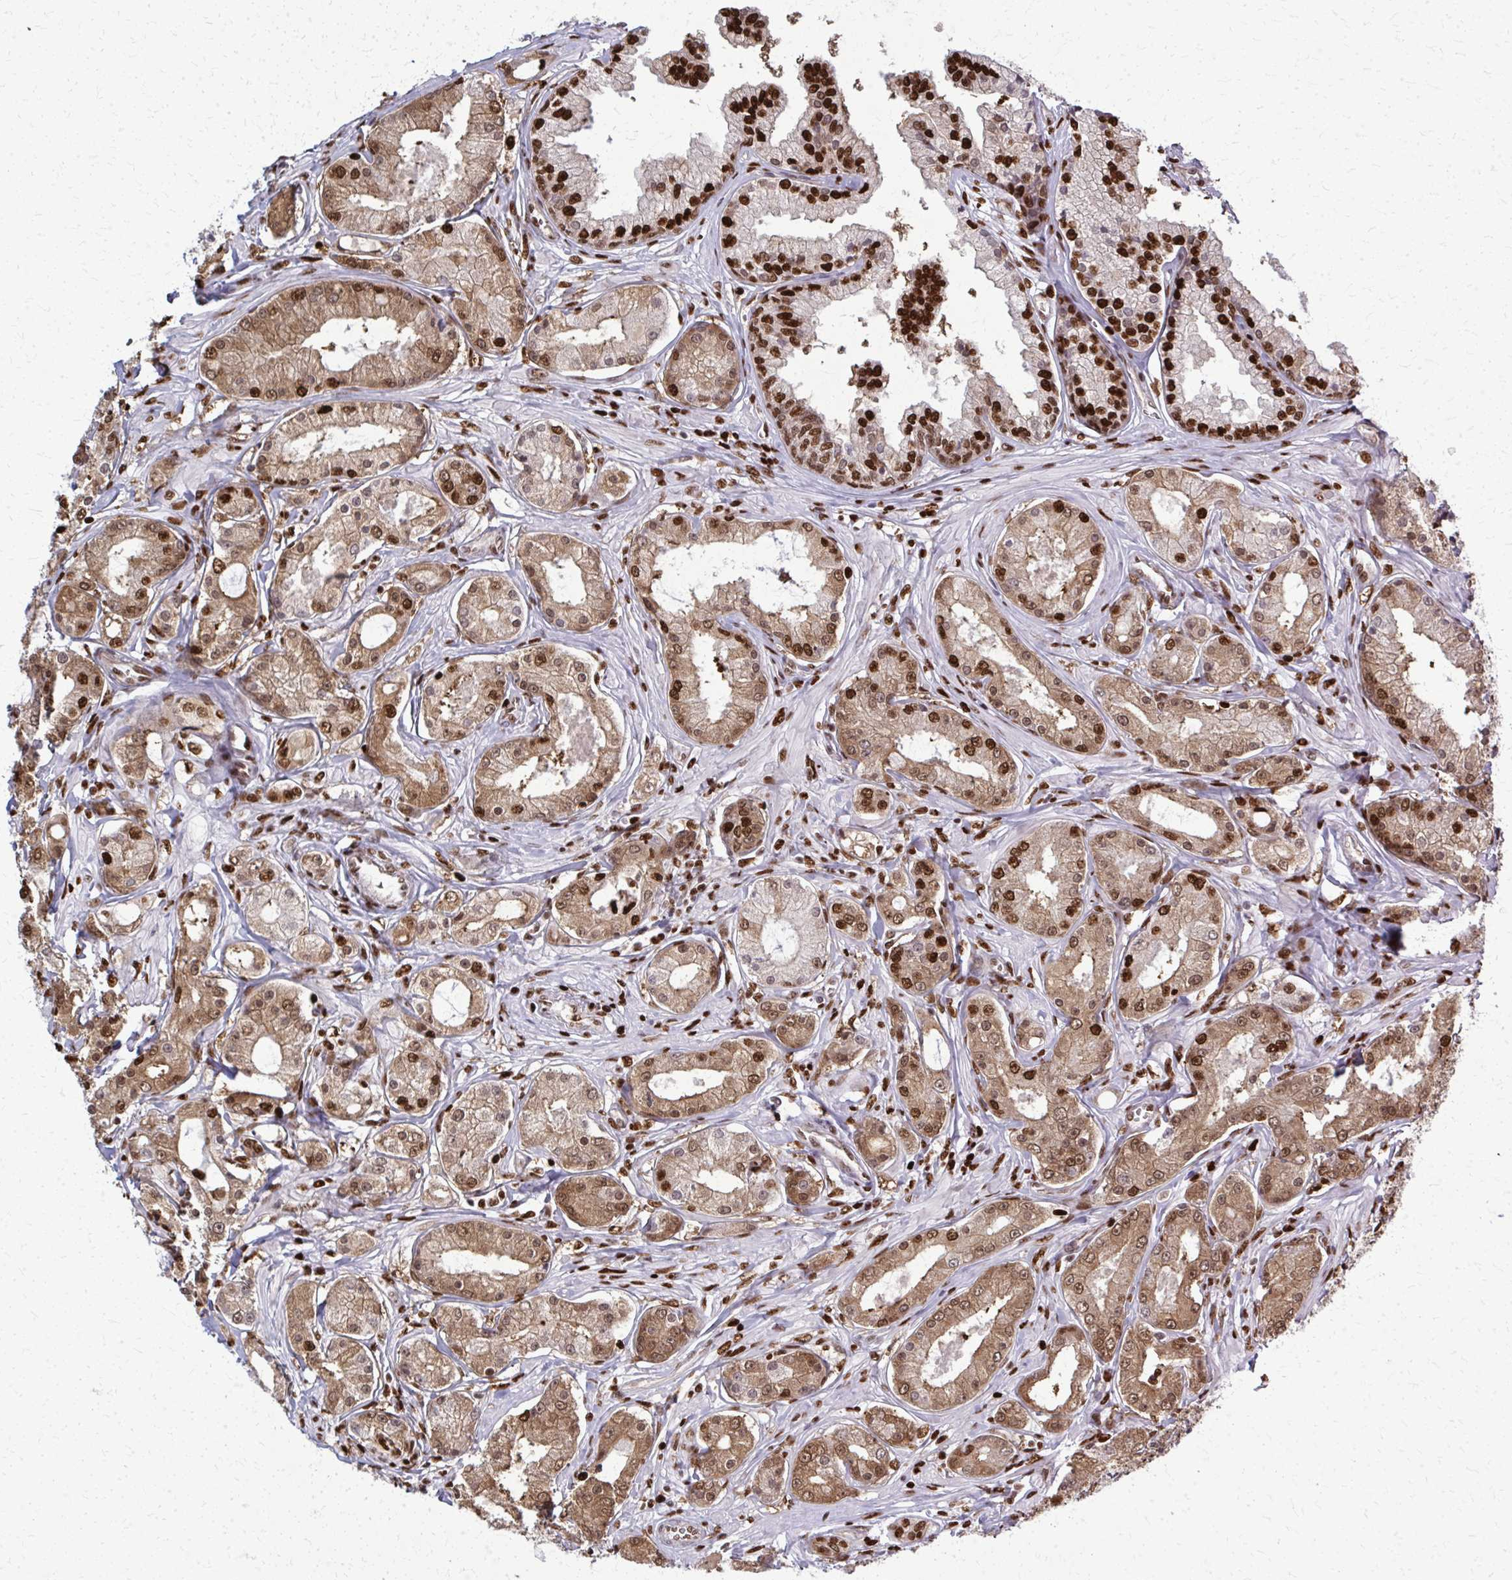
{"staining": {"intensity": "strong", "quantity": ">75%", "location": "cytoplasmic/membranous,nuclear"}, "tissue": "prostate cancer", "cell_type": "Tumor cells", "image_type": "cancer", "snomed": [{"axis": "morphology", "description": "Adenocarcinoma, High grade"}, {"axis": "topography", "description": "Prostate"}], "caption": "Tumor cells reveal high levels of strong cytoplasmic/membranous and nuclear positivity in approximately >75% of cells in prostate cancer (high-grade adenocarcinoma).", "gene": "ZNF559", "patient": {"sex": "male", "age": 66}}